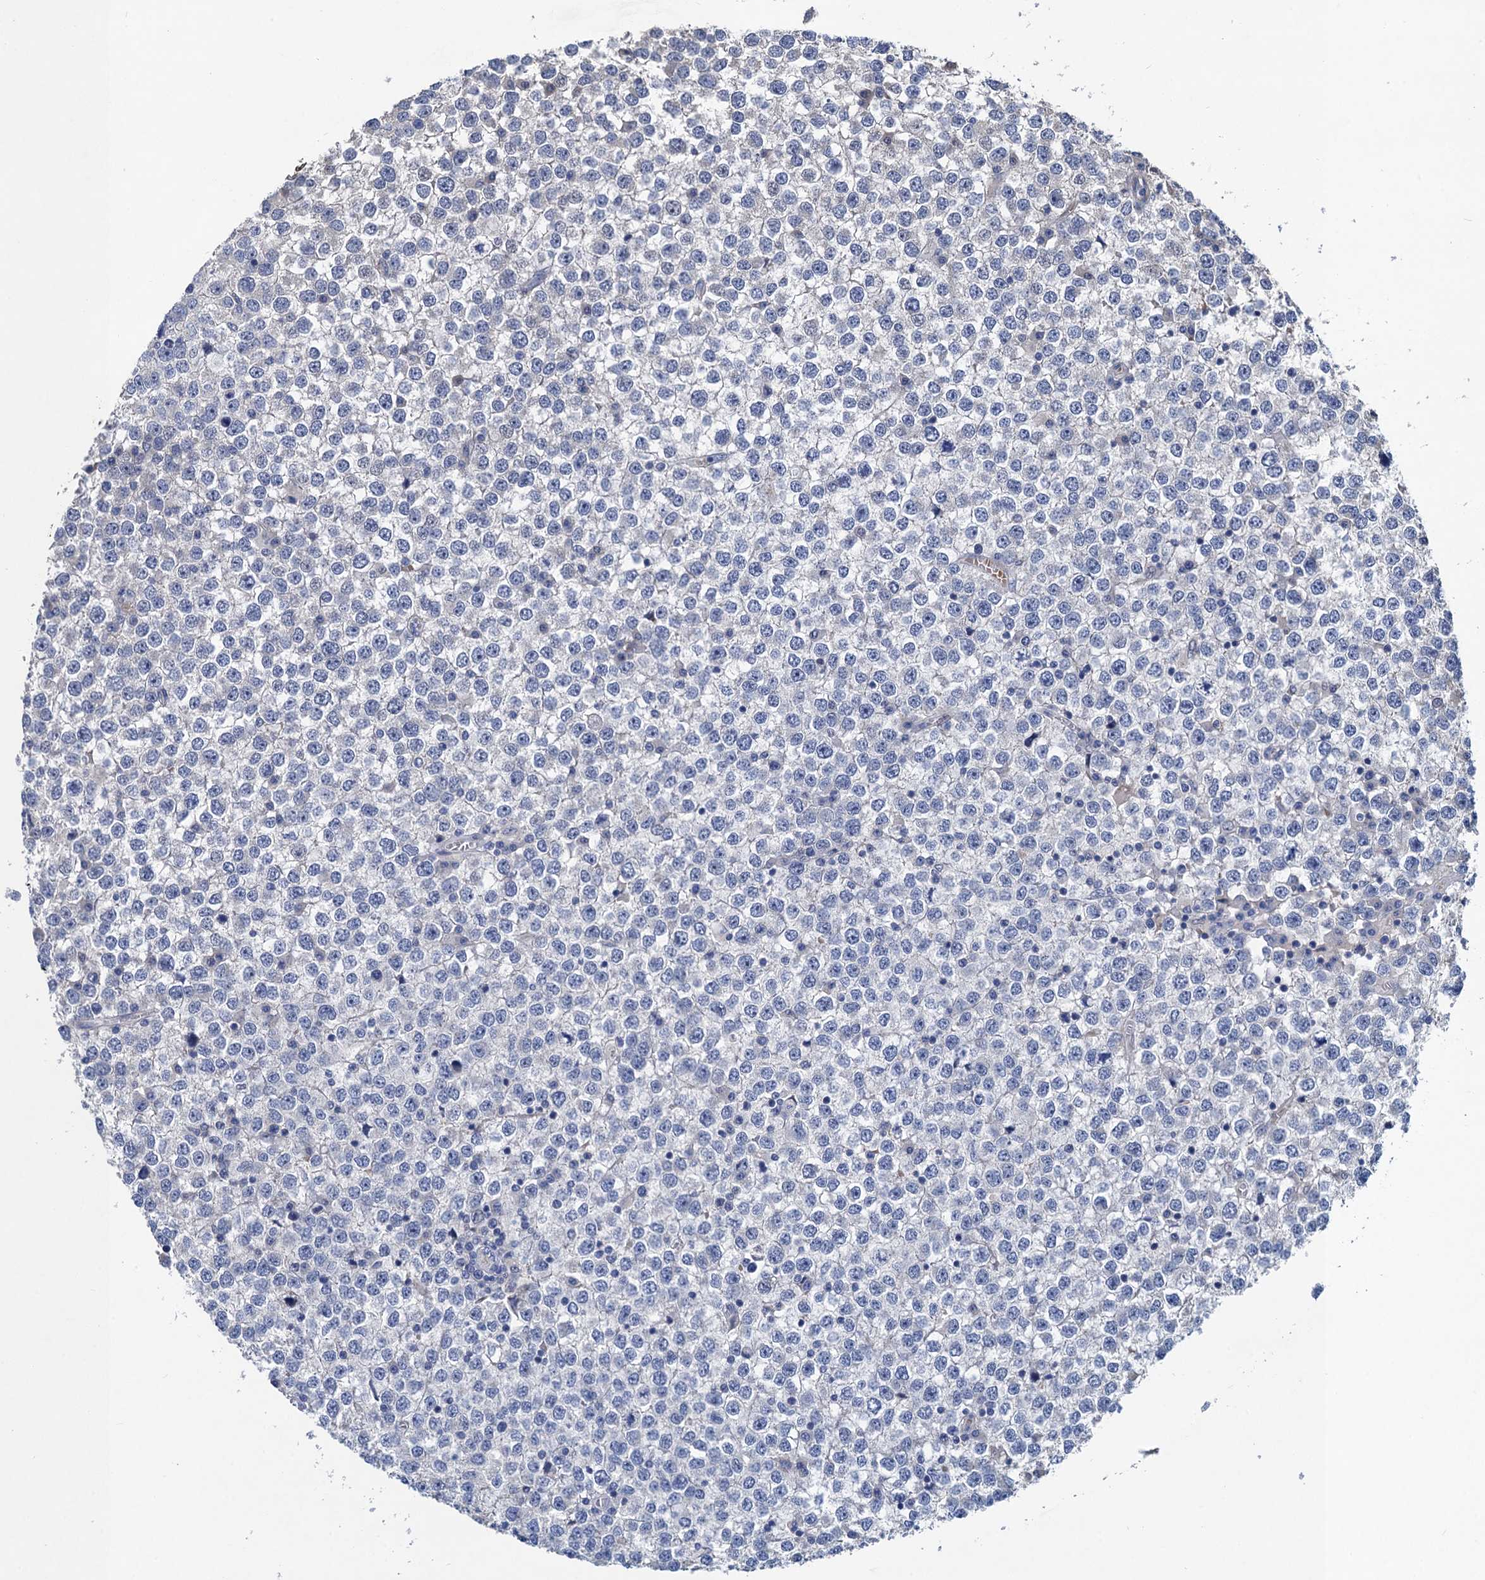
{"staining": {"intensity": "negative", "quantity": "none", "location": "none"}, "tissue": "testis cancer", "cell_type": "Tumor cells", "image_type": "cancer", "snomed": [{"axis": "morphology", "description": "Seminoma, NOS"}, {"axis": "topography", "description": "Testis"}], "caption": "Immunohistochemistry photomicrograph of neoplastic tissue: testis cancer (seminoma) stained with DAB demonstrates no significant protein positivity in tumor cells.", "gene": "TRAF7", "patient": {"sex": "male", "age": 65}}